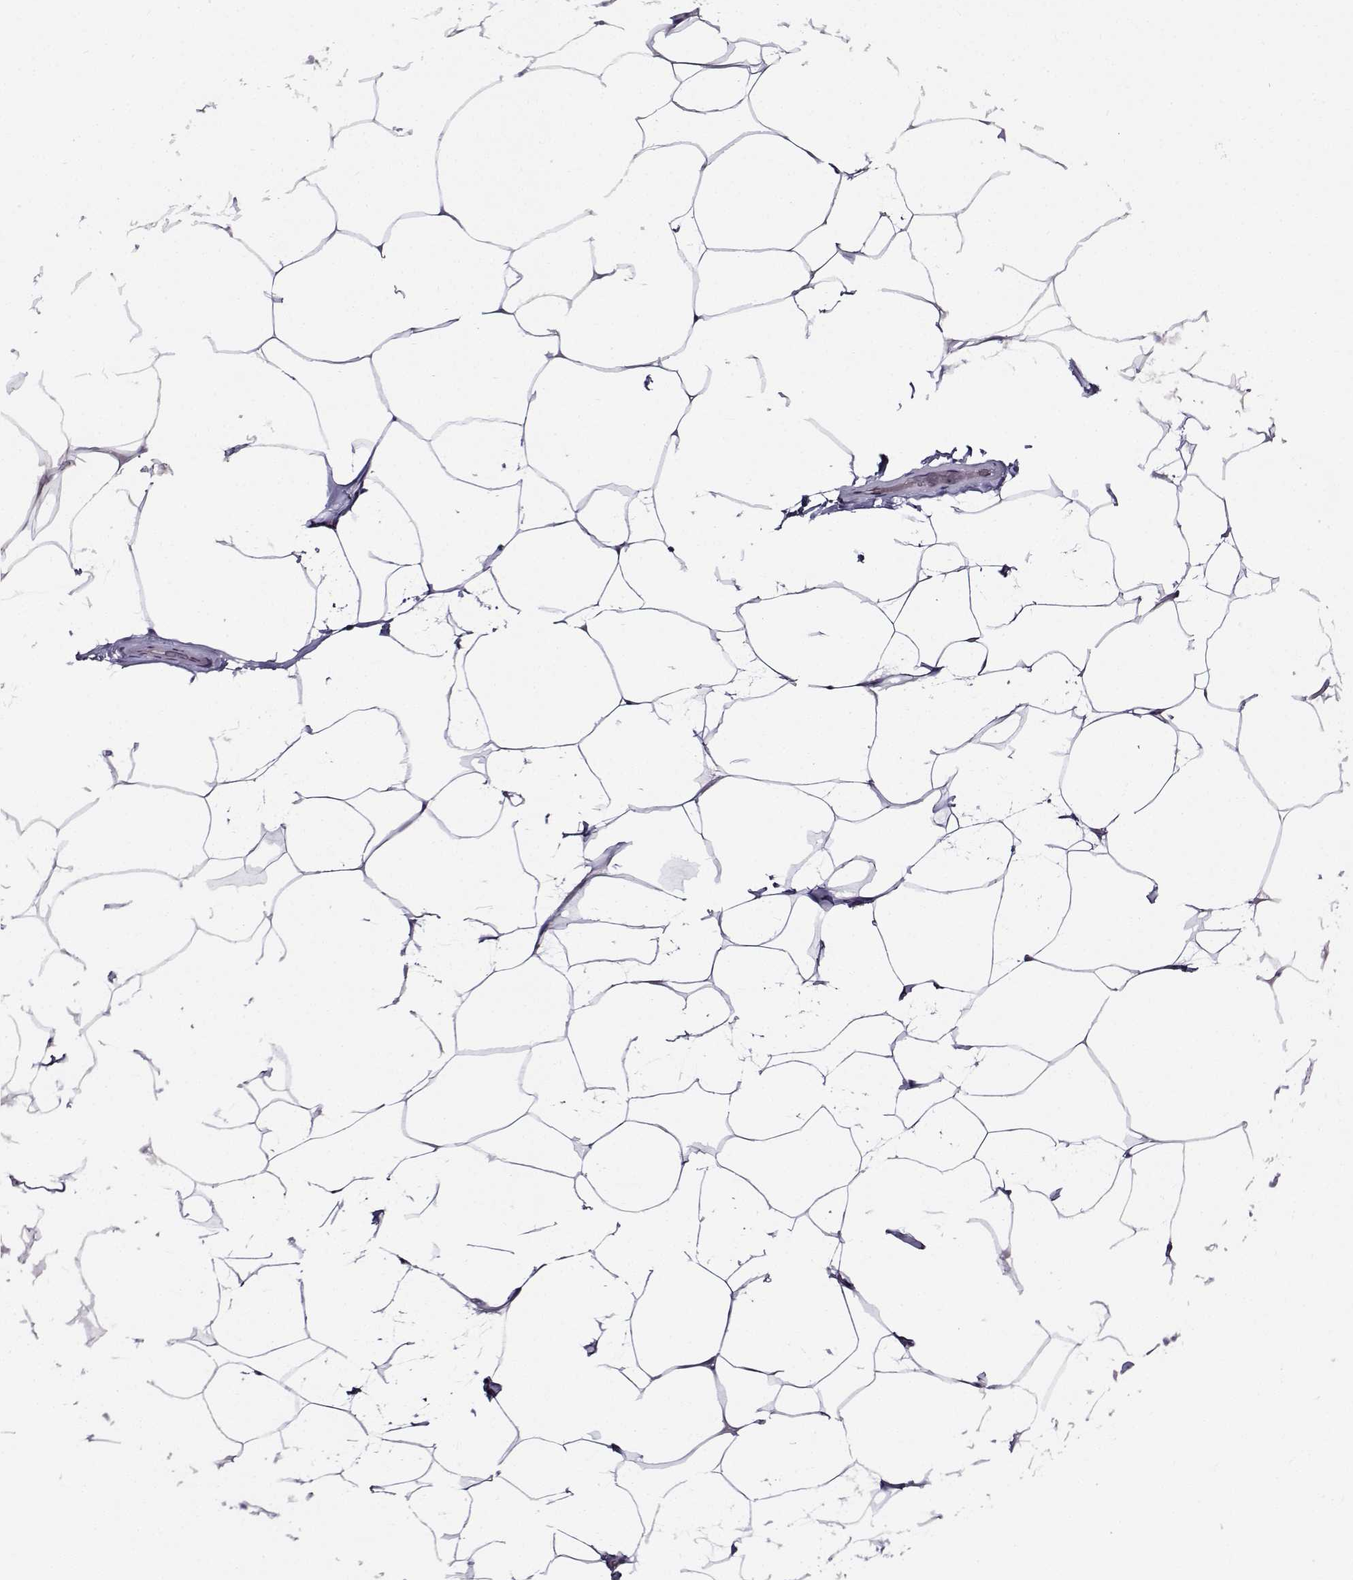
{"staining": {"intensity": "negative", "quantity": "none", "location": "none"}, "tissue": "breast", "cell_type": "Adipocytes", "image_type": "normal", "snomed": [{"axis": "morphology", "description": "Normal tissue, NOS"}, {"axis": "topography", "description": "Breast"}], "caption": "High power microscopy micrograph of an immunohistochemistry photomicrograph of benign breast, revealing no significant staining in adipocytes.", "gene": "TMEM266", "patient": {"sex": "female", "age": 32}}